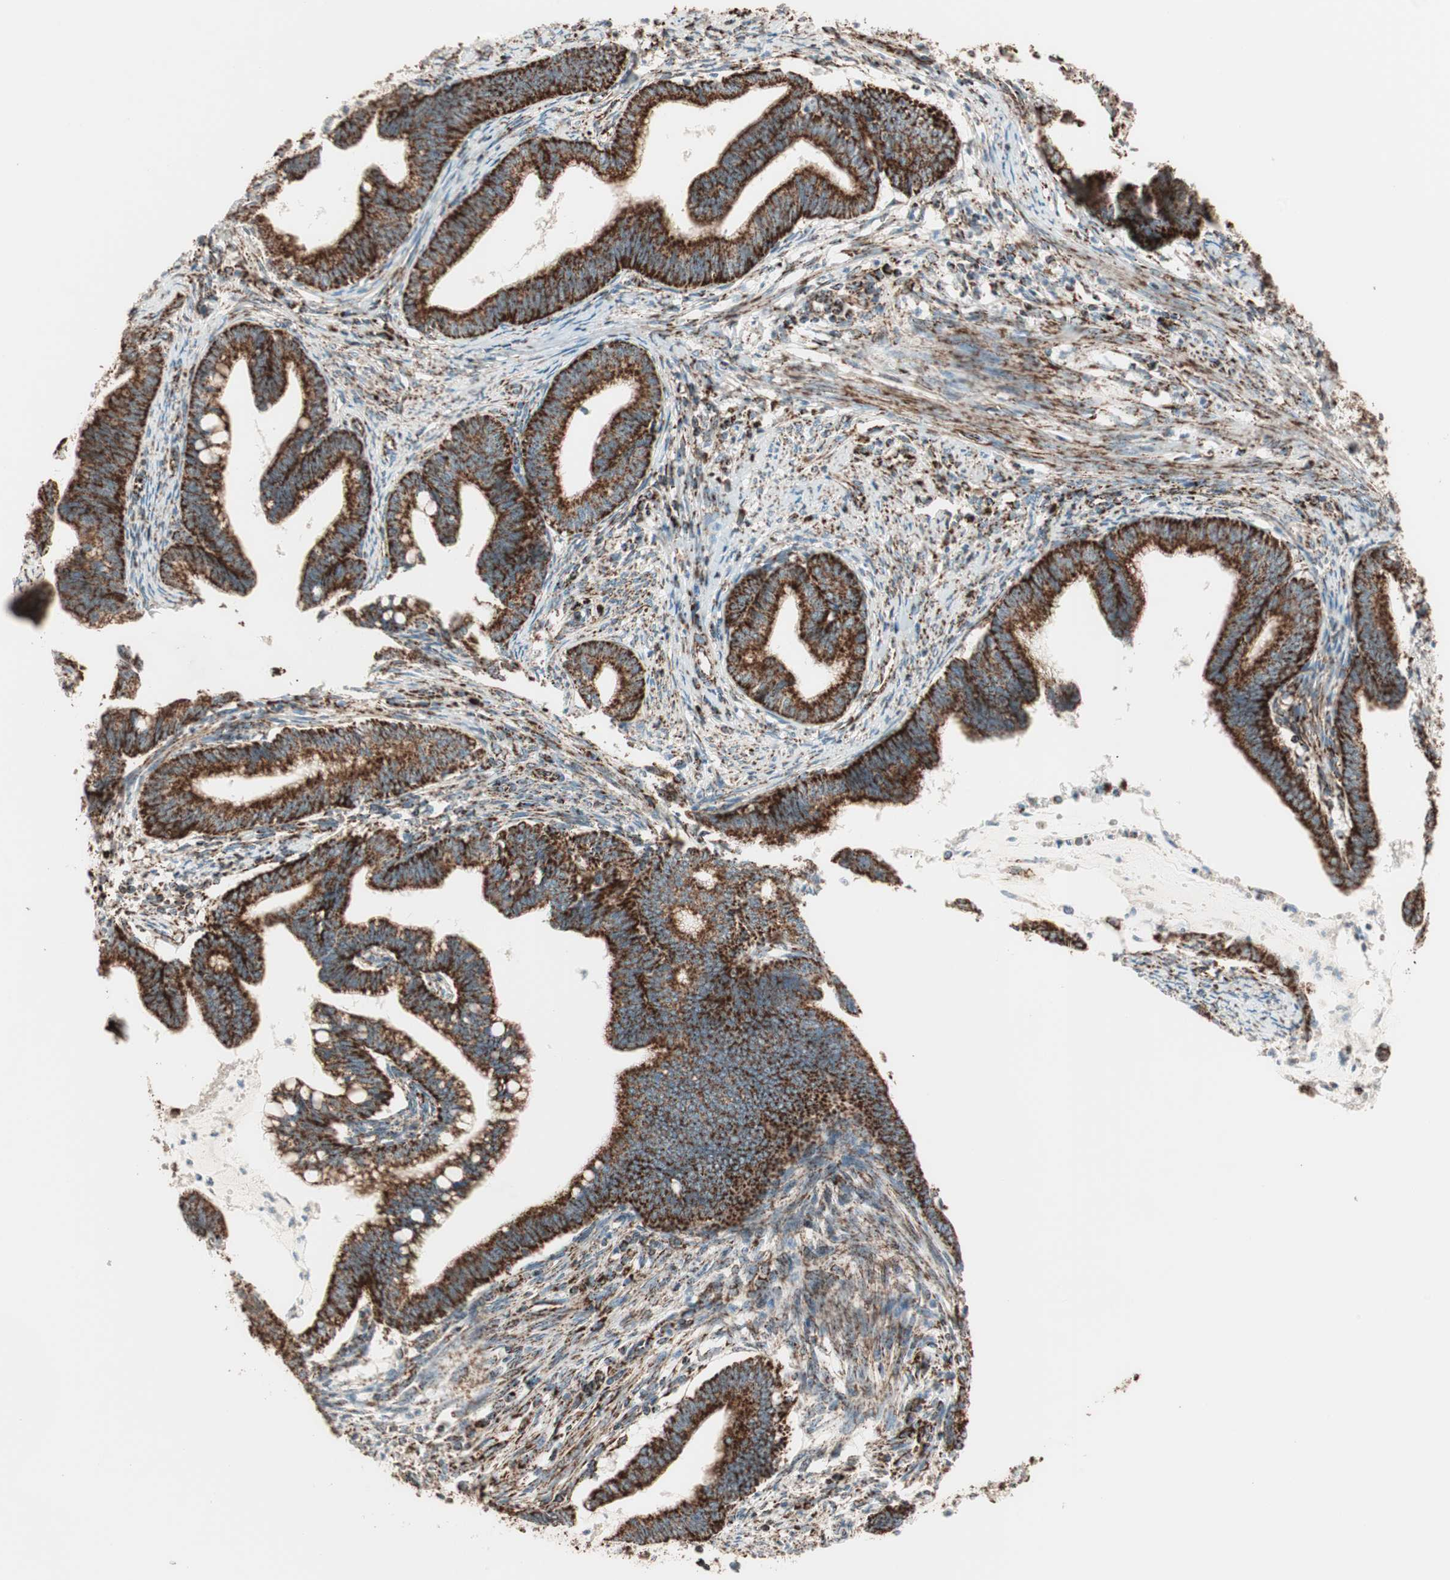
{"staining": {"intensity": "strong", "quantity": ">75%", "location": "cytoplasmic/membranous"}, "tissue": "cervical cancer", "cell_type": "Tumor cells", "image_type": "cancer", "snomed": [{"axis": "morphology", "description": "Adenocarcinoma, NOS"}, {"axis": "topography", "description": "Cervix"}], "caption": "A histopathology image showing strong cytoplasmic/membranous positivity in approximately >75% of tumor cells in cervical cancer, as visualized by brown immunohistochemical staining.", "gene": "TOMM22", "patient": {"sex": "female", "age": 36}}